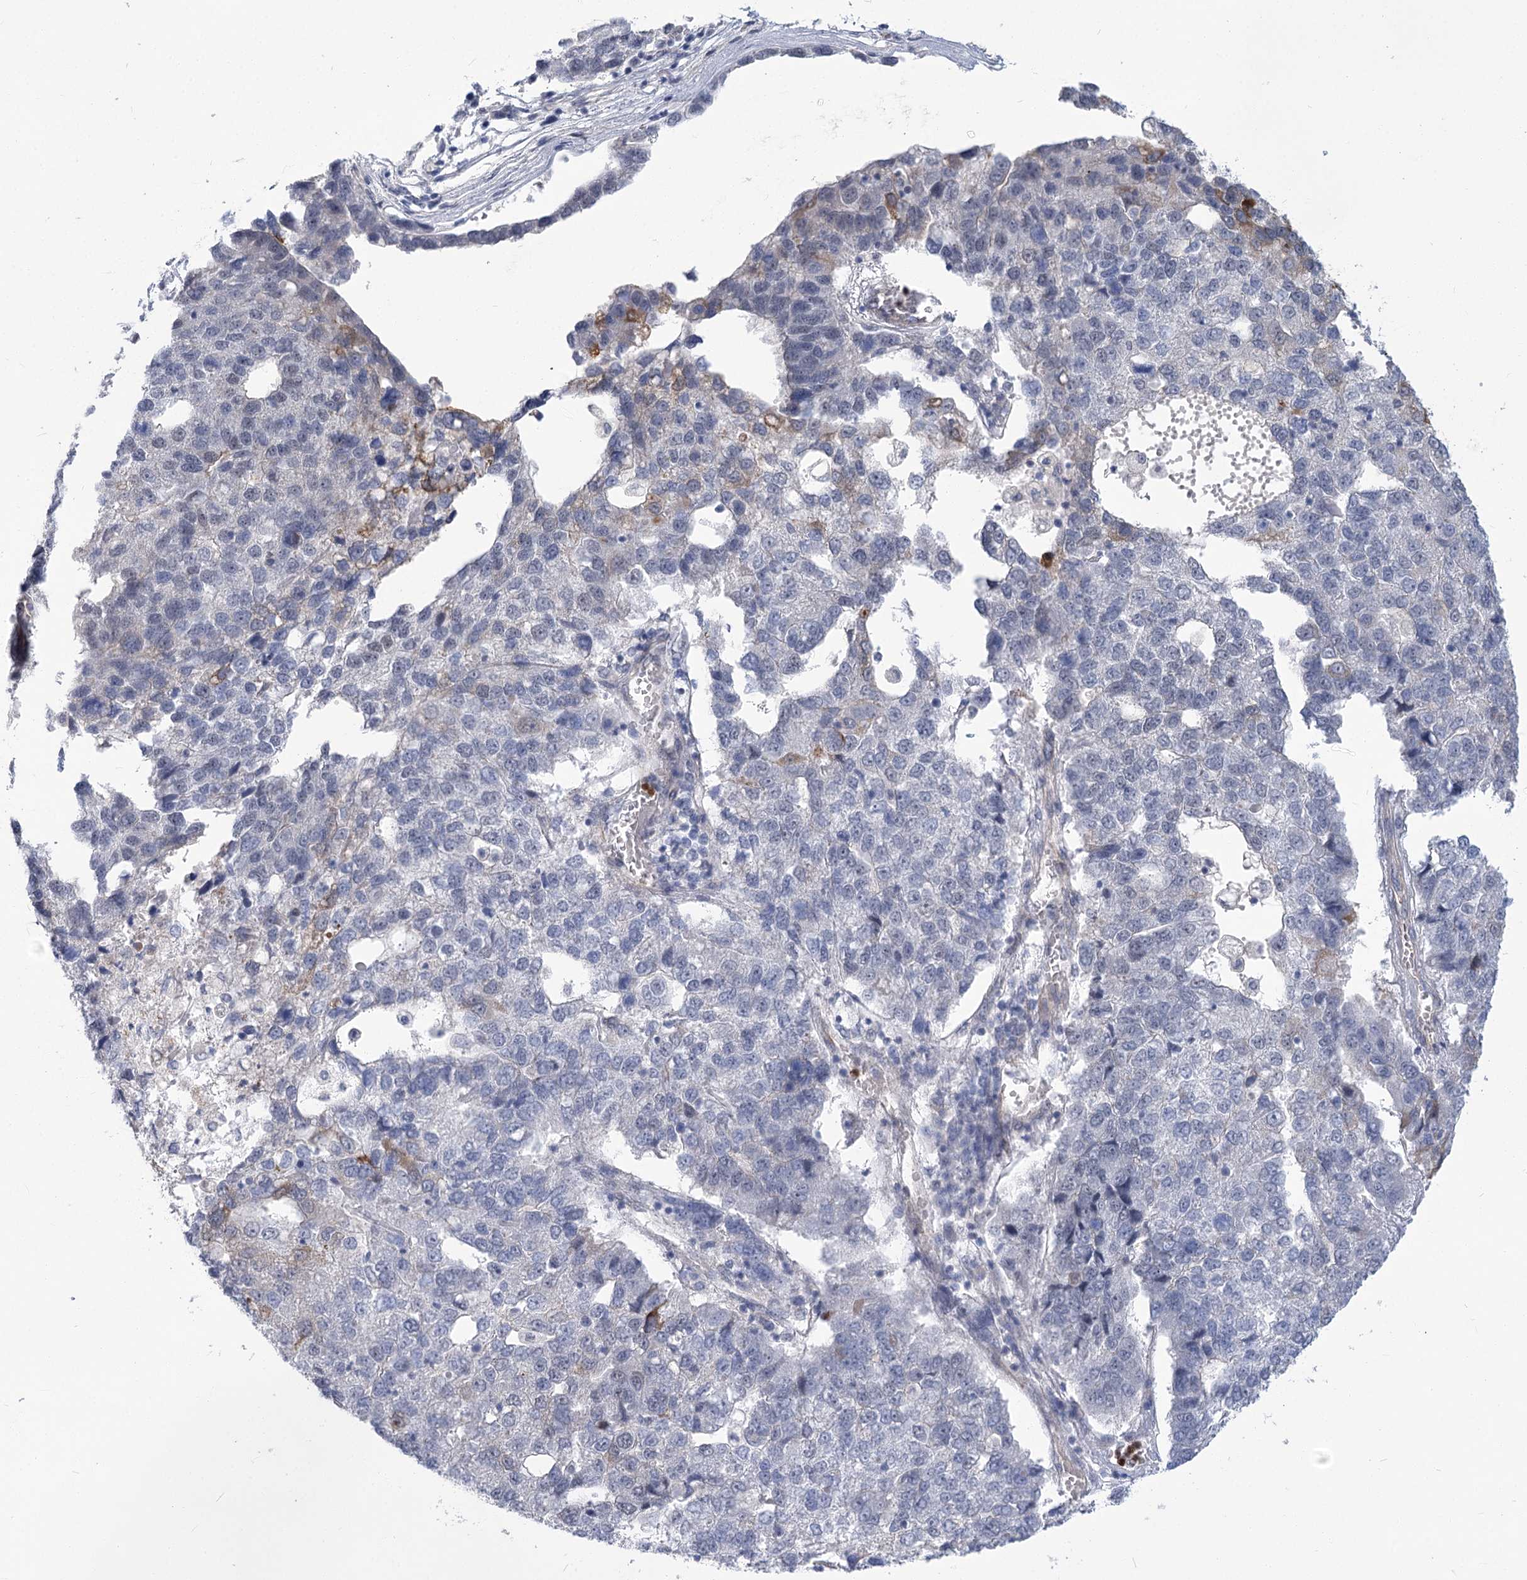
{"staining": {"intensity": "moderate", "quantity": "<25%", "location": "cytoplasmic/membranous"}, "tissue": "pancreatic cancer", "cell_type": "Tumor cells", "image_type": "cancer", "snomed": [{"axis": "morphology", "description": "Adenocarcinoma, NOS"}, {"axis": "topography", "description": "Pancreas"}], "caption": "Immunohistochemistry micrograph of neoplastic tissue: human pancreatic adenocarcinoma stained using immunohistochemistry (IHC) reveals low levels of moderate protein expression localized specifically in the cytoplasmic/membranous of tumor cells, appearing as a cytoplasmic/membranous brown color.", "gene": "THAP6", "patient": {"sex": "female", "age": 61}}